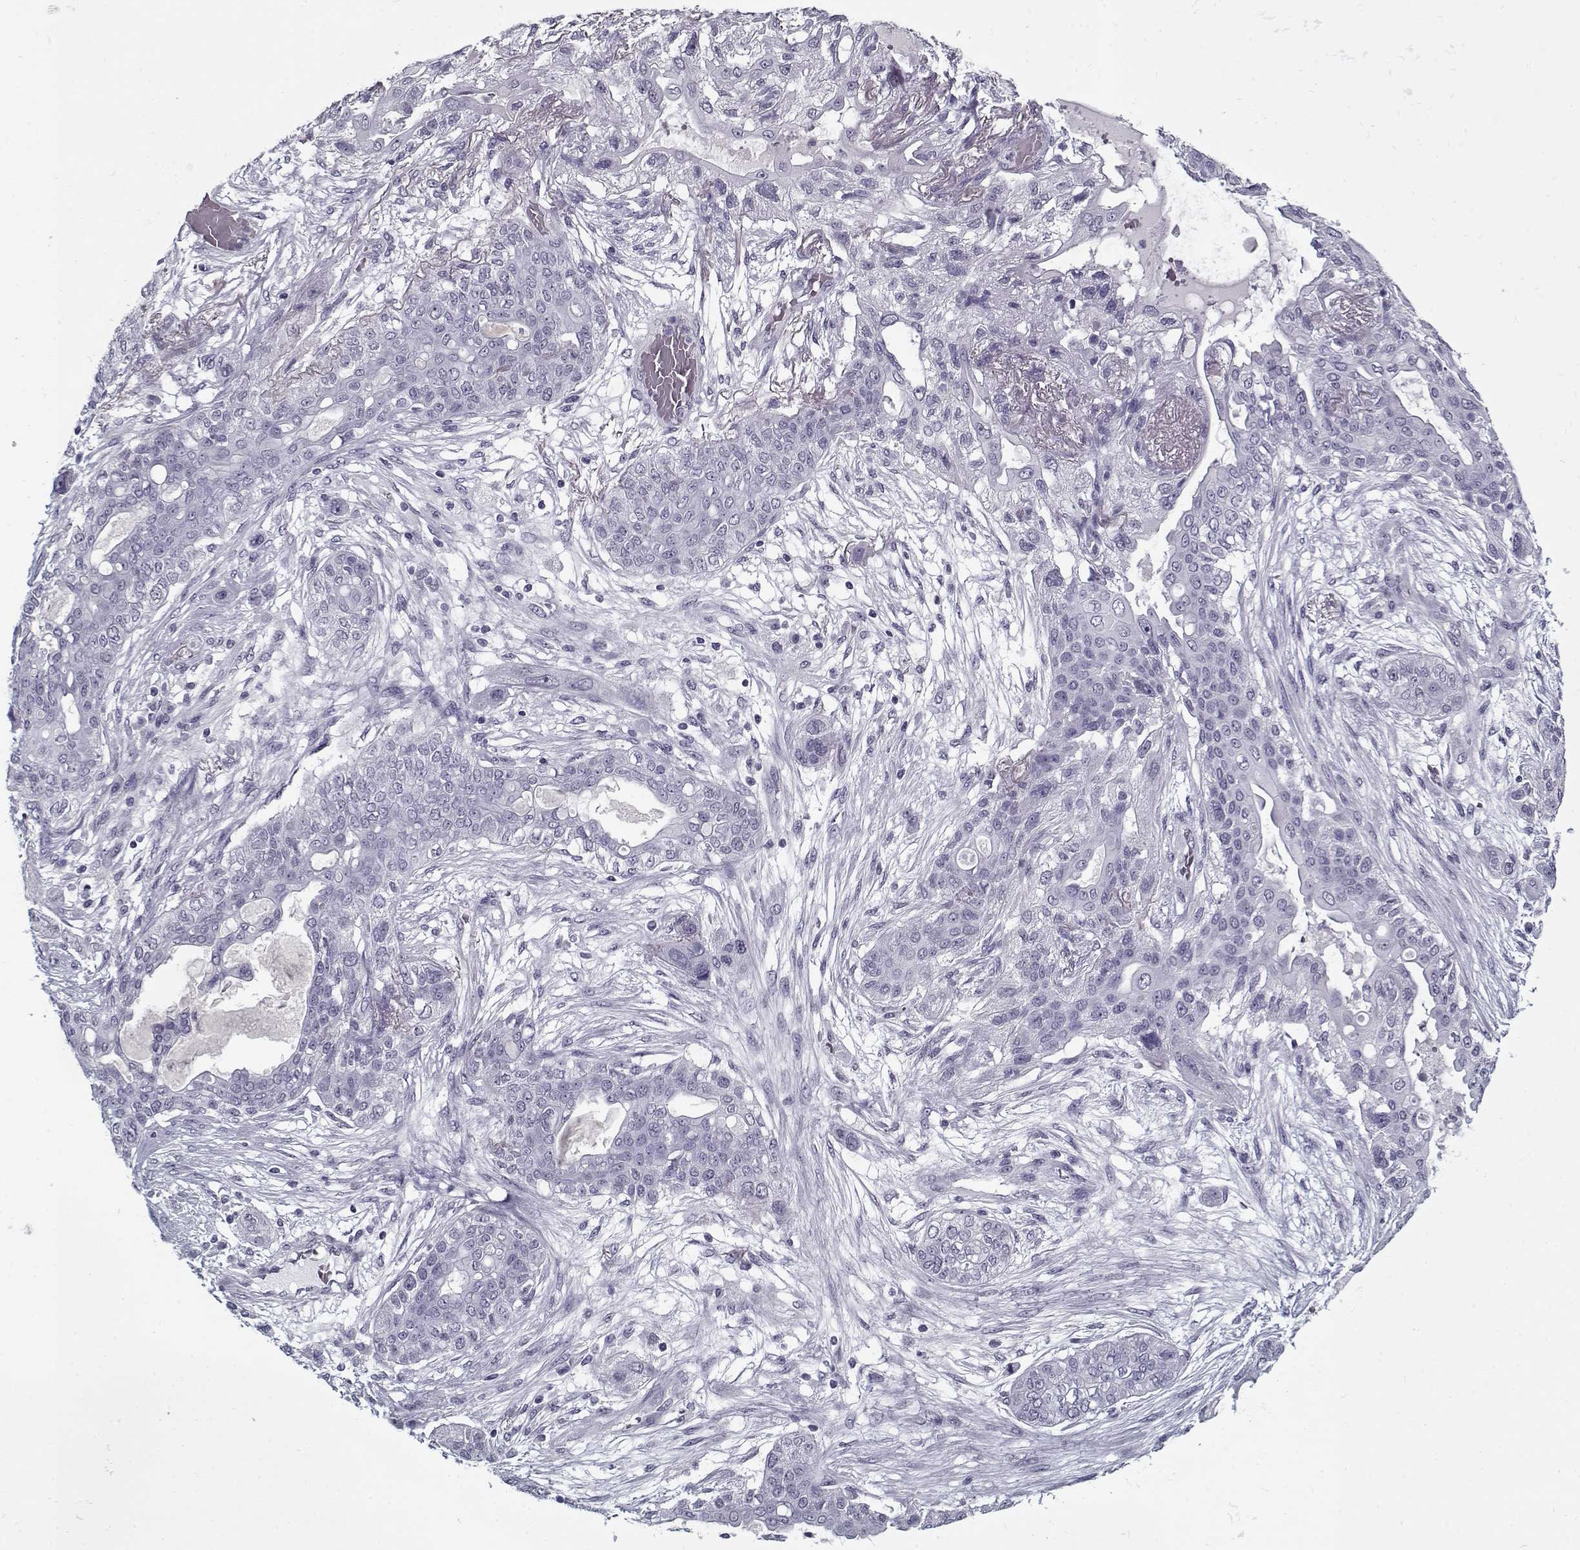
{"staining": {"intensity": "negative", "quantity": "none", "location": "none"}, "tissue": "lung cancer", "cell_type": "Tumor cells", "image_type": "cancer", "snomed": [{"axis": "morphology", "description": "Squamous cell carcinoma, NOS"}, {"axis": "topography", "description": "Lung"}], "caption": "Tumor cells are negative for protein expression in human lung cancer.", "gene": "RNF32", "patient": {"sex": "female", "age": 70}}